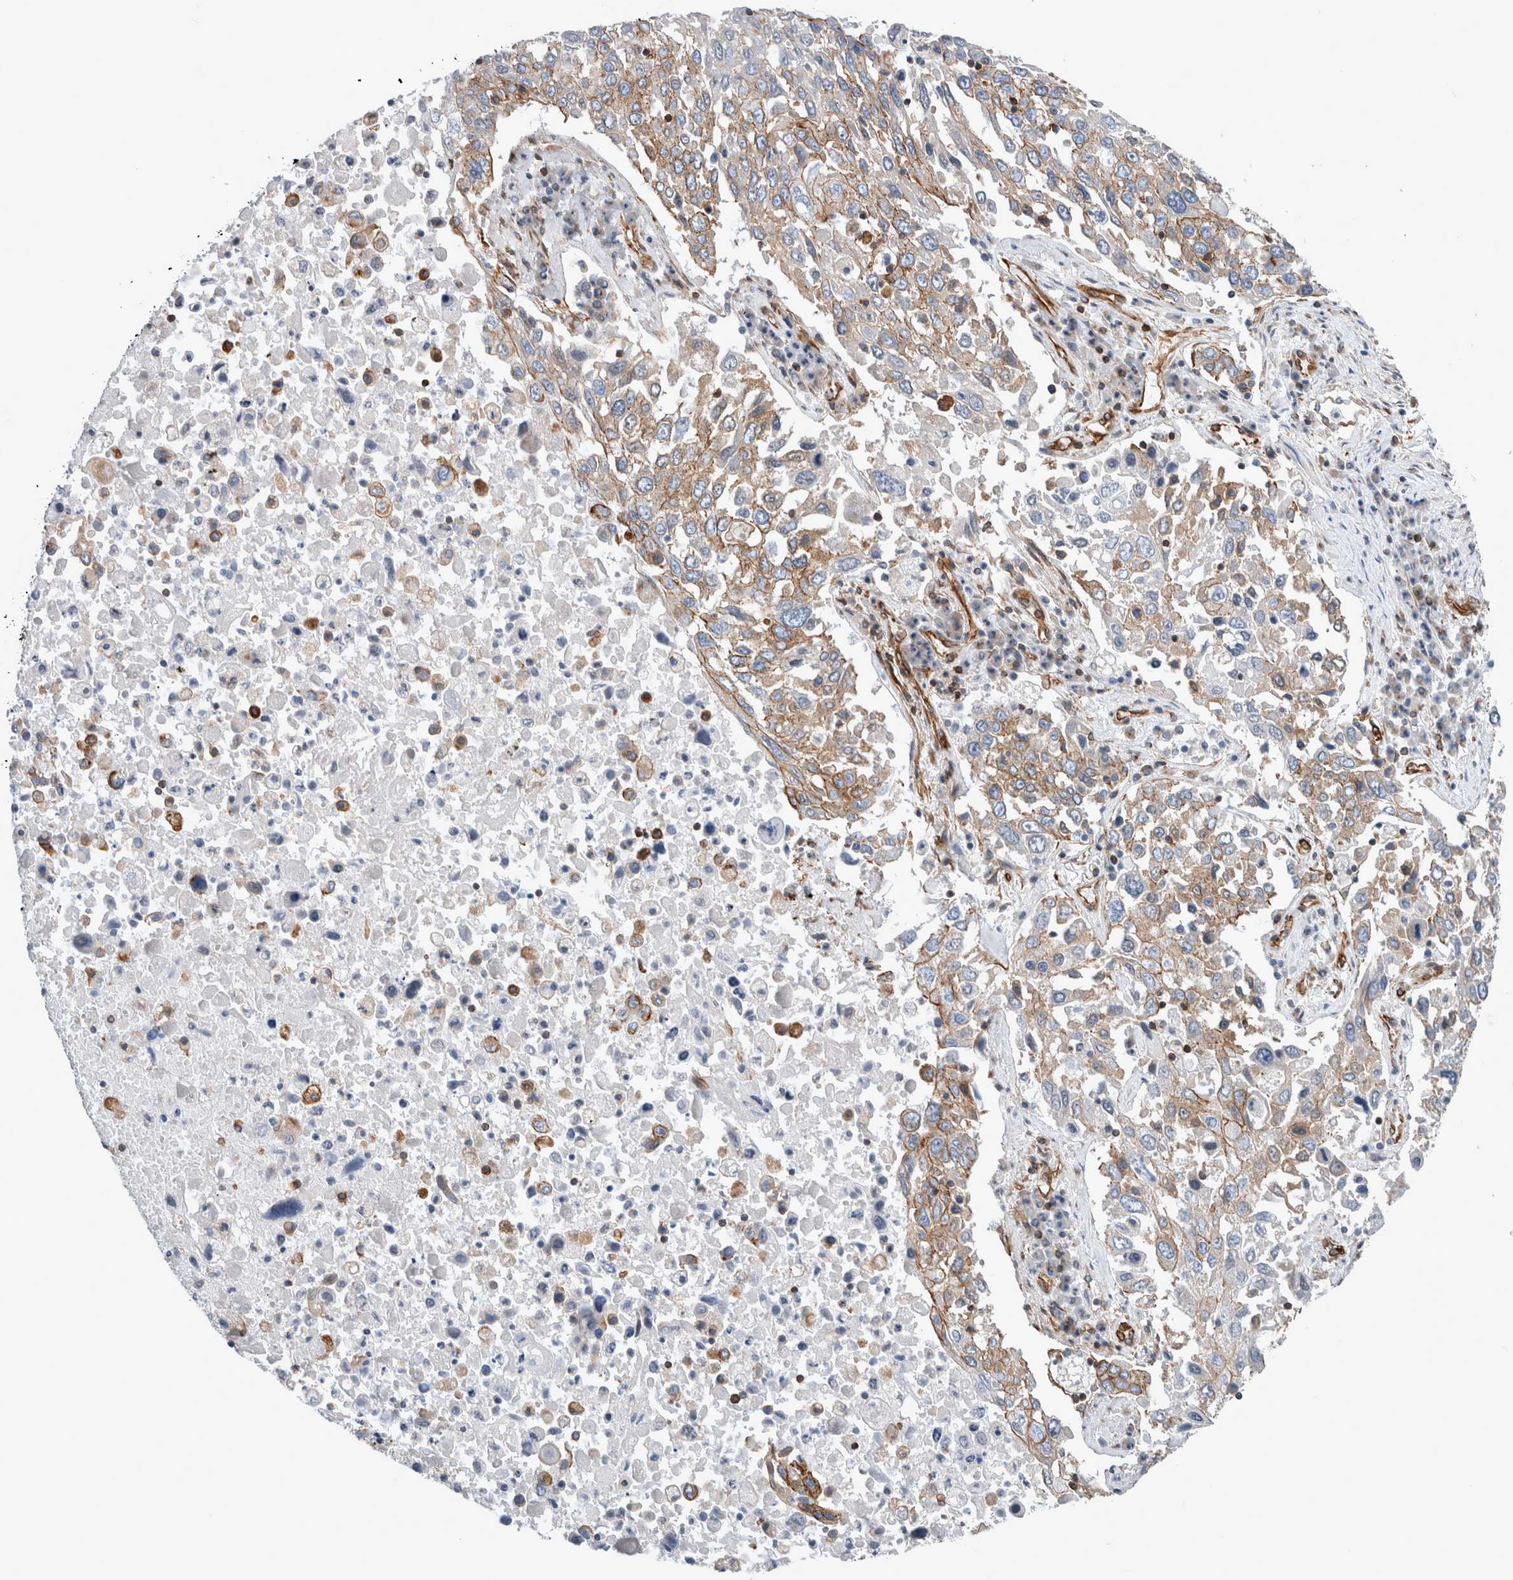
{"staining": {"intensity": "moderate", "quantity": ">75%", "location": "cytoplasmic/membranous"}, "tissue": "lung cancer", "cell_type": "Tumor cells", "image_type": "cancer", "snomed": [{"axis": "morphology", "description": "Squamous cell carcinoma, NOS"}, {"axis": "topography", "description": "Lung"}], "caption": "The histopathology image demonstrates staining of lung cancer, revealing moderate cytoplasmic/membranous protein staining (brown color) within tumor cells.", "gene": "PLEC", "patient": {"sex": "male", "age": 65}}